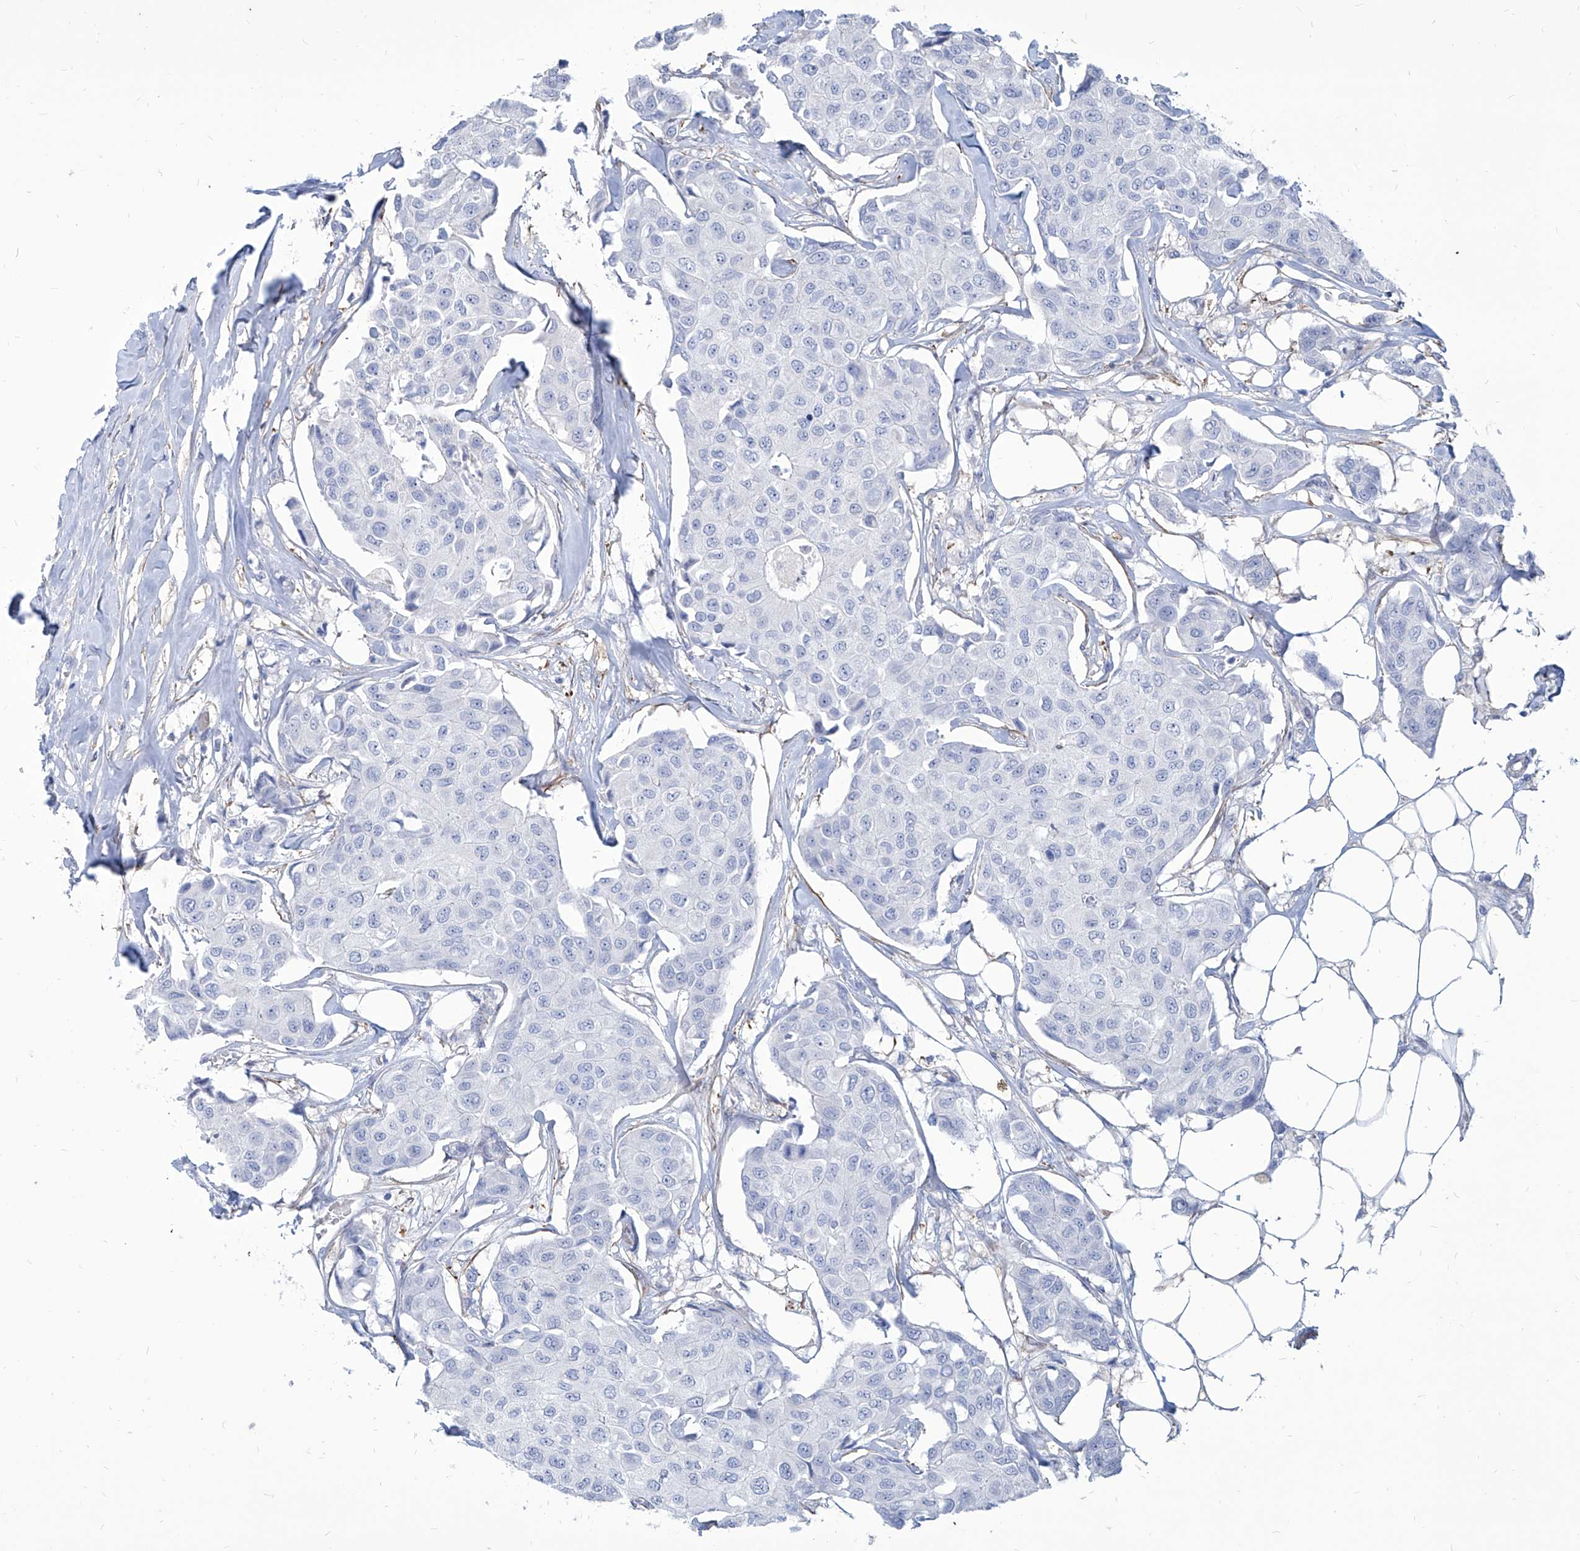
{"staining": {"intensity": "negative", "quantity": "none", "location": "none"}, "tissue": "breast cancer", "cell_type": "Tumor cells", "image_type": "cancer", "snomed": [{"axis": "morphology", "description": "Duct carcinoma"}, {"axis": "topography", "description": "Breast"}], "caption": "Immunohistochemical staining of human intraductal carcinoma (breast) demonstrates no significant staining in tumor cells. (DAB IHC visualized using brightfield microscopy, high magnification).", "gene": "FAM83B", "patient": {"sex": "female", "age": 80}}